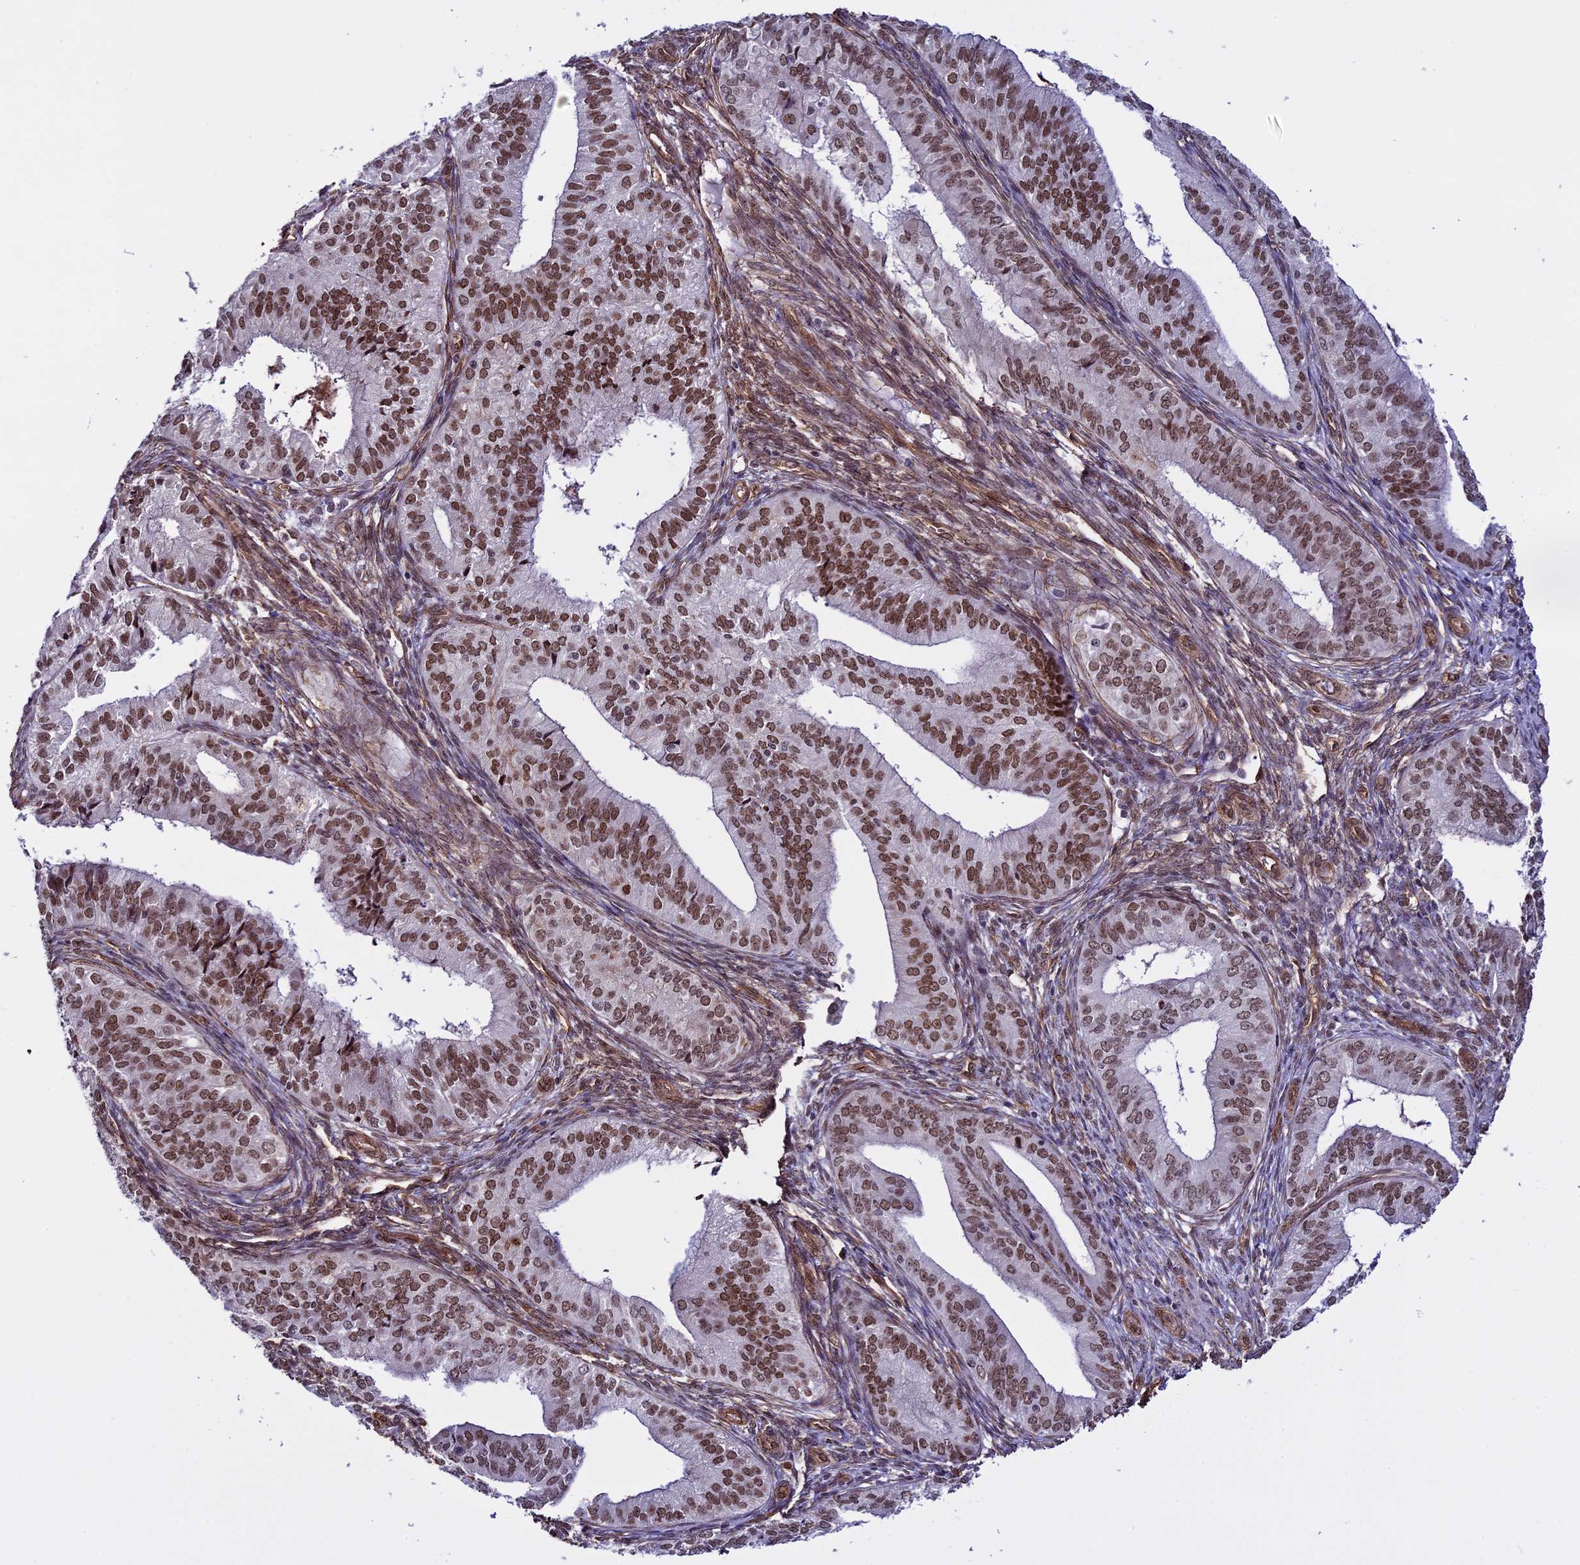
{"staining": {"intensity": "moderate", "quantity": ">75%", "location": "nuclear"}, "tissue": "endometrial cancer", "cell_type": "Tumor cells", "image_type": "cancer", "snomed": [{"axis": "morphology", "description": "Adenocarcinoma, NOS"}, {"axis": "topography", "description": "Endometrium"}], "caption": "Moderate nuclear staining is seen in about >75% of tumor cells in adenocarcinoma (endometrial).", "gene": "MPHOSPH8", "patient": {"sex": "female", "age": 50}}